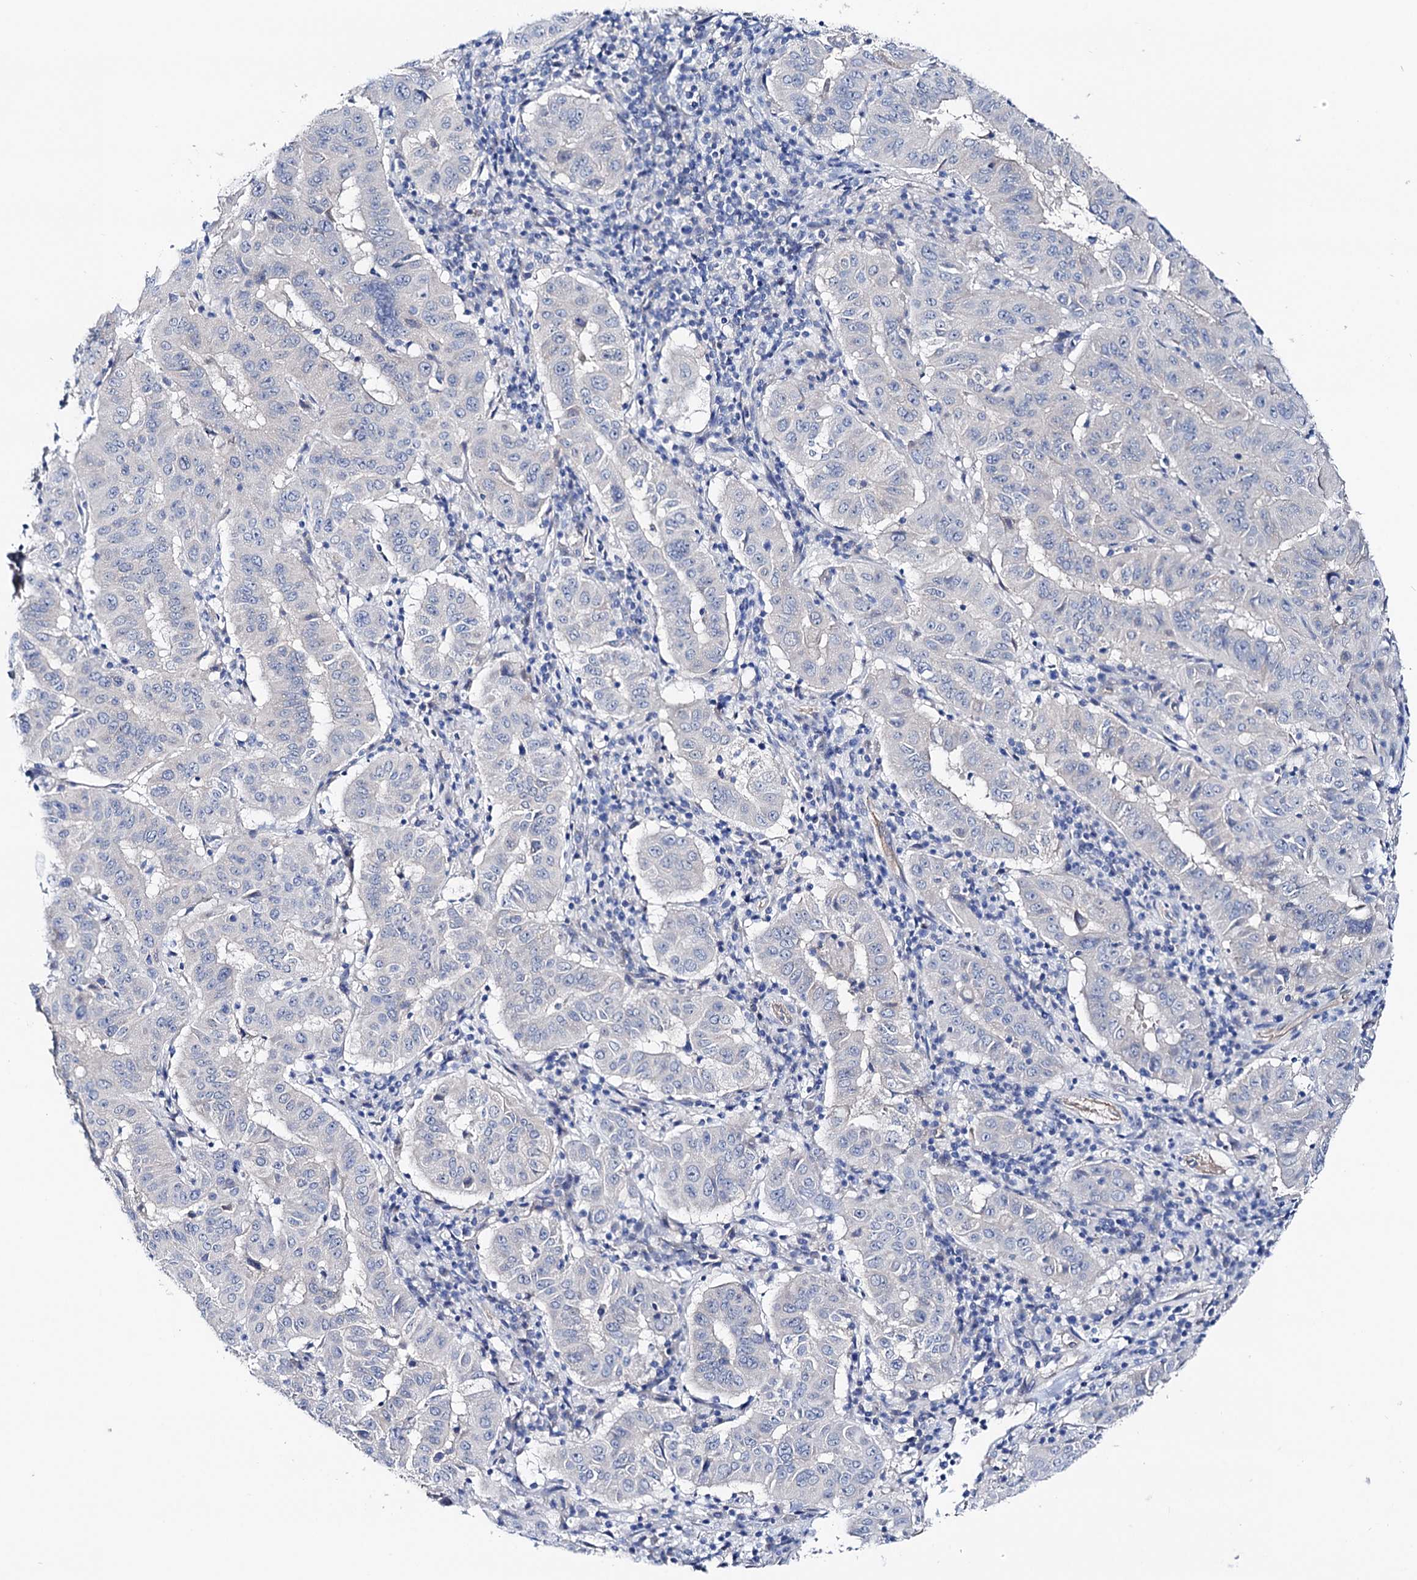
{"staining": {"intensity": "negative", "quantity": "none", "location": "none"}, "tissue": "pancreatic cancer", "cell_type": "Tumor cells", "image_type": "cancer", "snomed": [{"axis": "morphology", "description": "Adenocarcinoma, NOS"}, {"axis": "topography", "description": "Pancreas"}], "caption": "Tumor cells show no significant protein expression in pancreatic cancer.", "gene": "SHROOM1", "patient": {"sex": "male", "age": 63}}